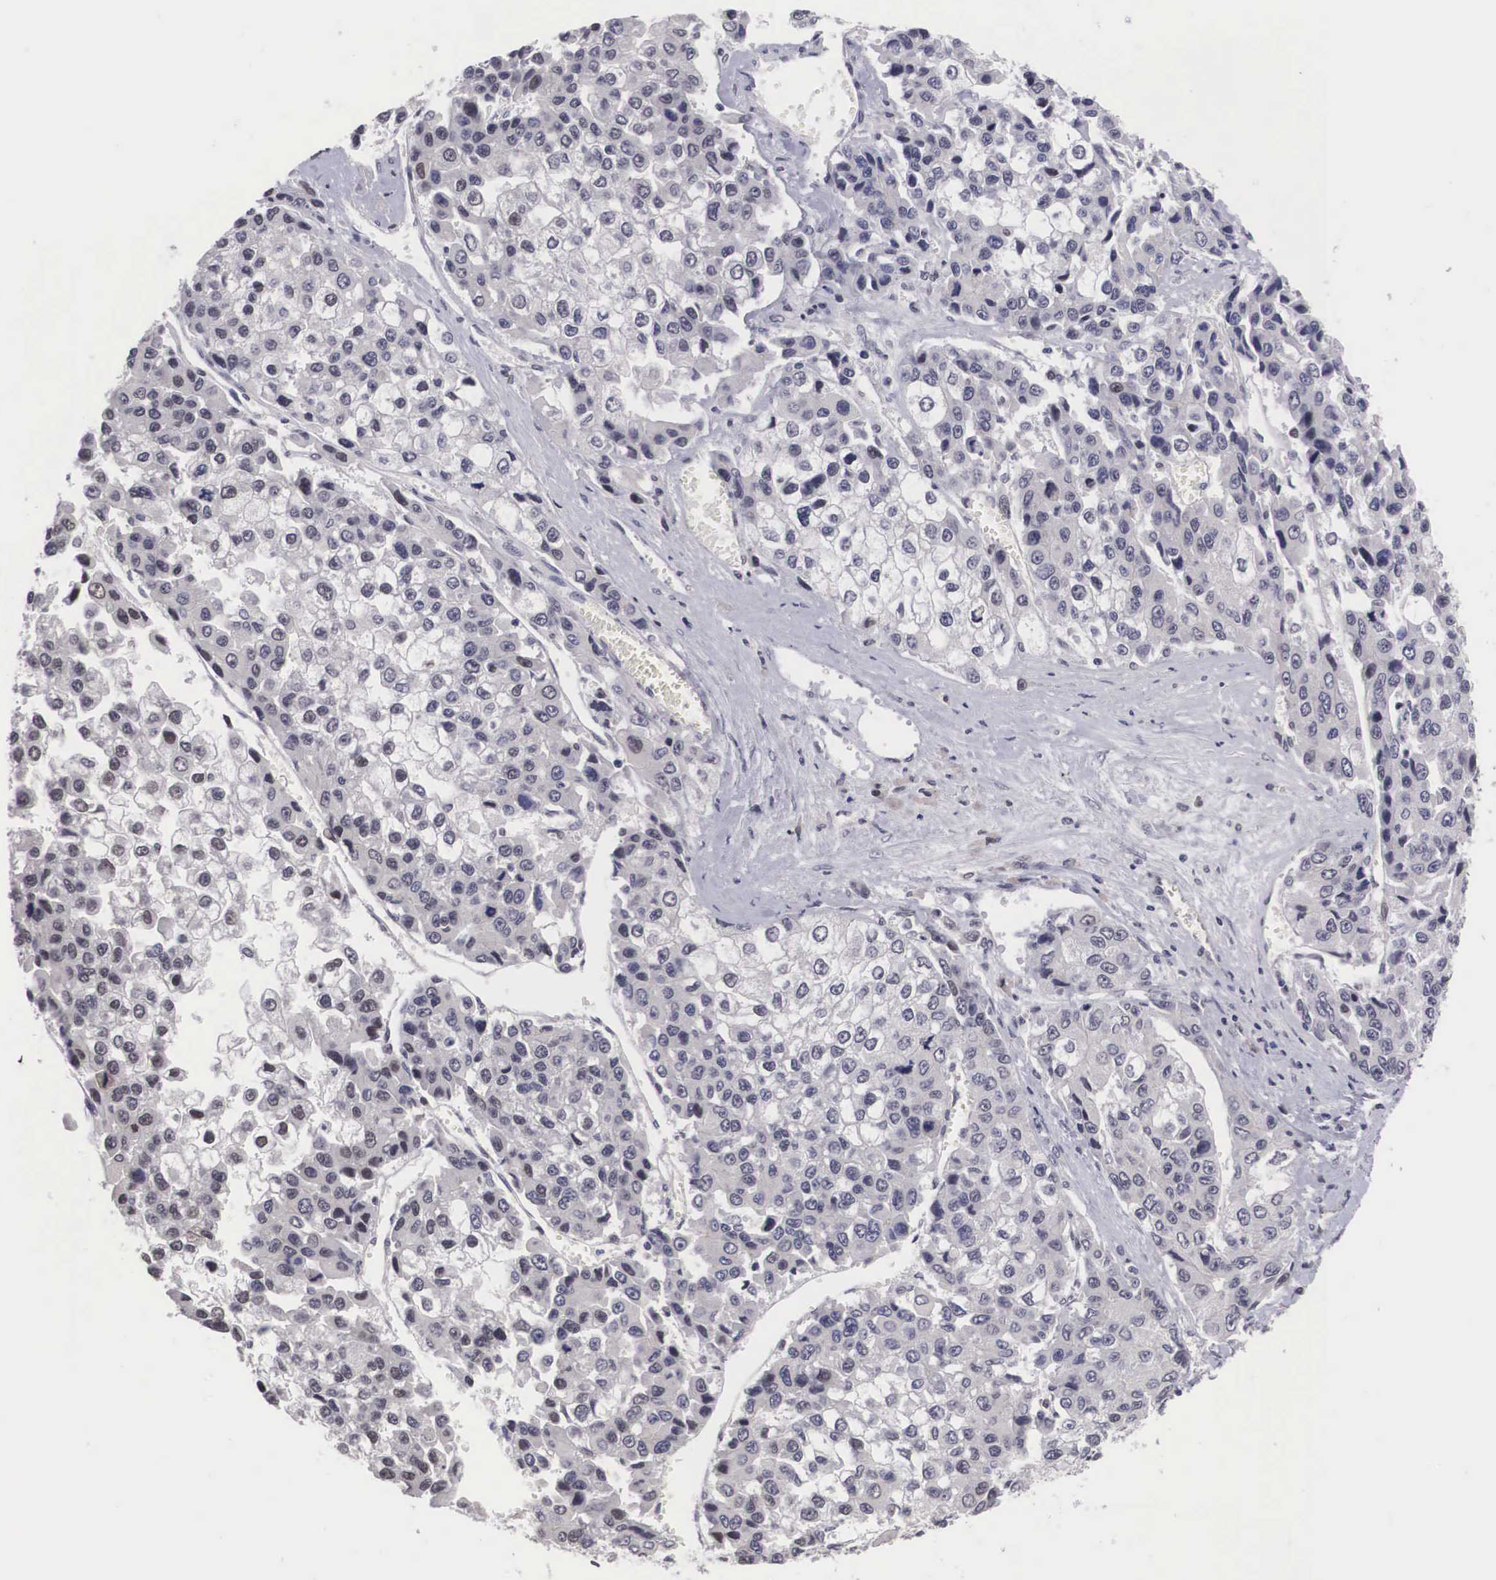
{"staining": {"intensity": "negative", "quantity": "none", "location": "none"}, "tissue": "liver cancer", "cell_type": "Tumor cells", "image_type": "cancer", "snomed": [{"axis": "morphology", "description": "Carcinoma, Hepatocellular, NOS"}, {"axis": "topography", "description": "Liver"}], "caption": "Immunohistochemistry histopathology image of neoplastic tissue: human liver cancer stained with DAB shows no significant protein expression in tumor cells.", "gene": "MORC2", "patient": {"sex": "female", "age": 66}}